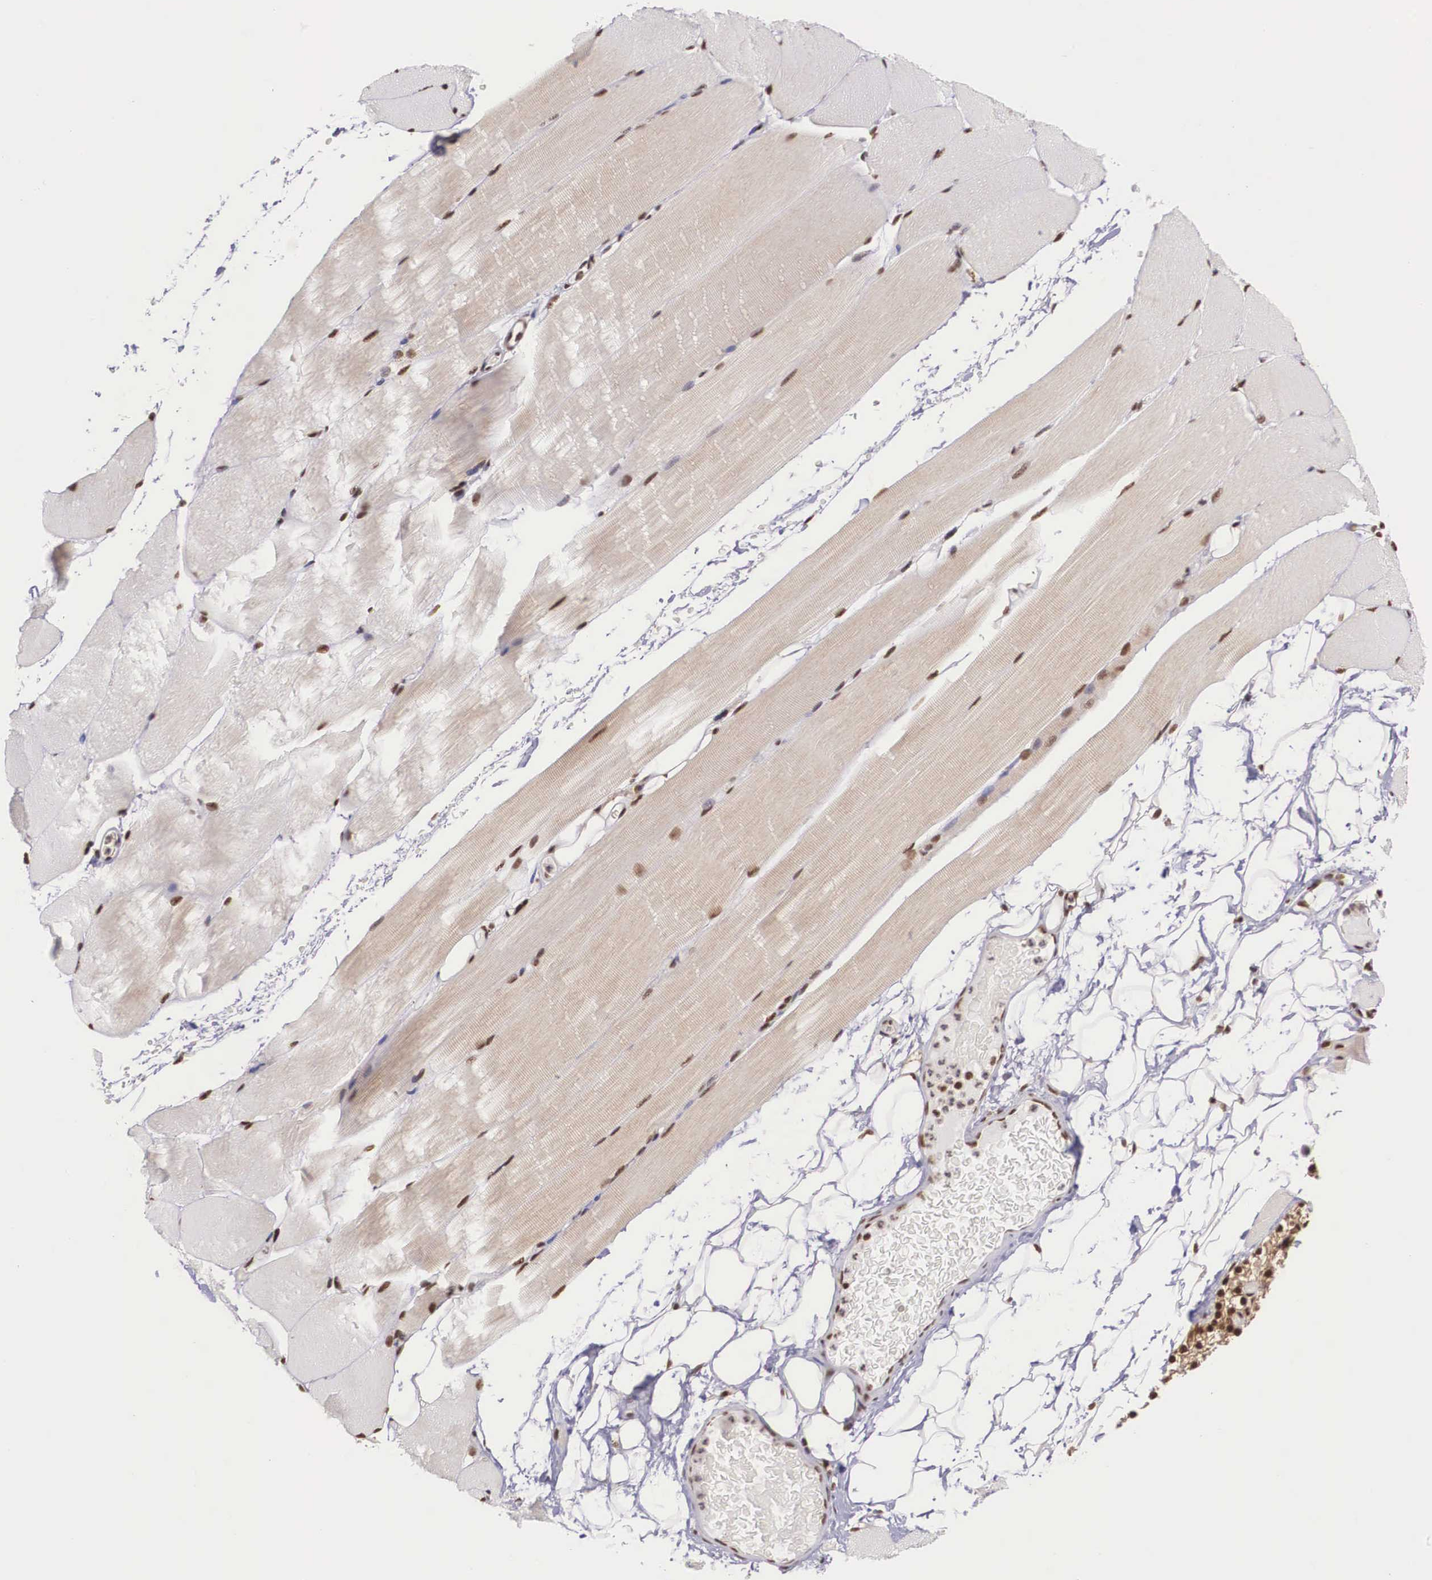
{"staining": {"intensity": "moderate", "quantity": "25%-75%", "location": "cytoplasmic/membranous,nuclear"}, "tissue": "skeletal muscle", "cell_type": "Myocytes", "image_type": "normal", "snomed": [{"axis": "morphology", "description": "Normal tissue, NOS"}, {"axis": "topography", "description": "Skeletal muscle"}, {"axis": "topography", "description": "Parathyroid gland"}], "caption": "Immunohistochemistry histopathology image of benign skeletal muscle: skeletal muscle stained using immunohistochemistry (IHC) displays medium levels of moderate protein expression localized specifically in the cytoplasmic/membranous,nuclear of myocytes, appearing as a cytoplasmic/membranous,nuclear brown color.", "gene": "POLR2F", "patient": {"sex": "female", "age": 37}}